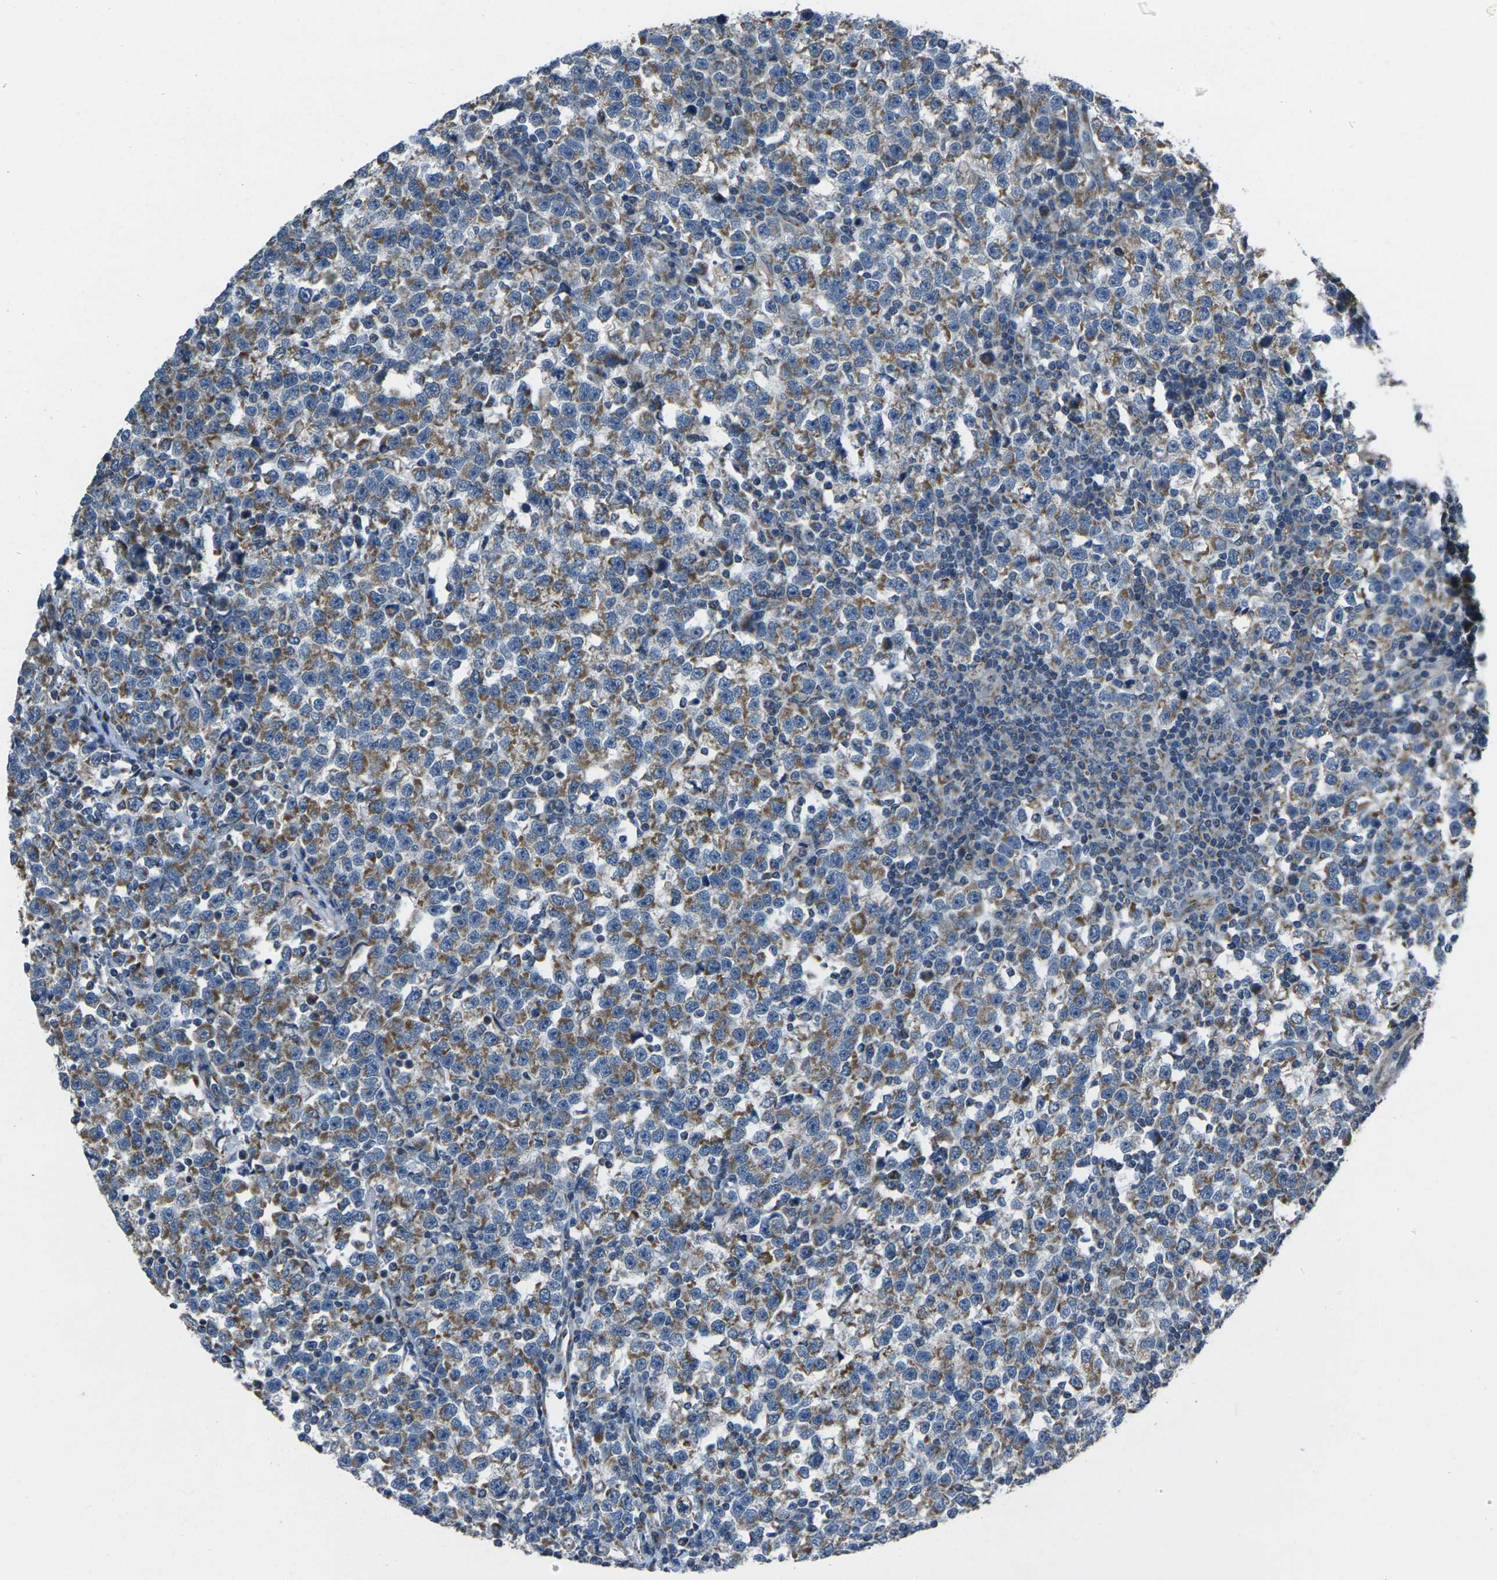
{"staining": {"intensity": "moderate", "quantity": ">75%", "location": "cytoplasmic/membranous"}, "tissue": "testis cancer", "cell_type": "Tumor cells", "image_type": "cancer", "snomed": [{"axis": "morphology", "description": "Seminoma, NOS"}, {"axis": "topography", "description": "Testis"}], "caption": "Moderate cytoplasmic/membranous protein staining is present in approximately >75% of tumor cells in testis seminoma. Ihc stains the protein in brown and the nuclei are stained blue.", "gene": "TMEM120B", "patient": {"sex": "male", "age": 43}}